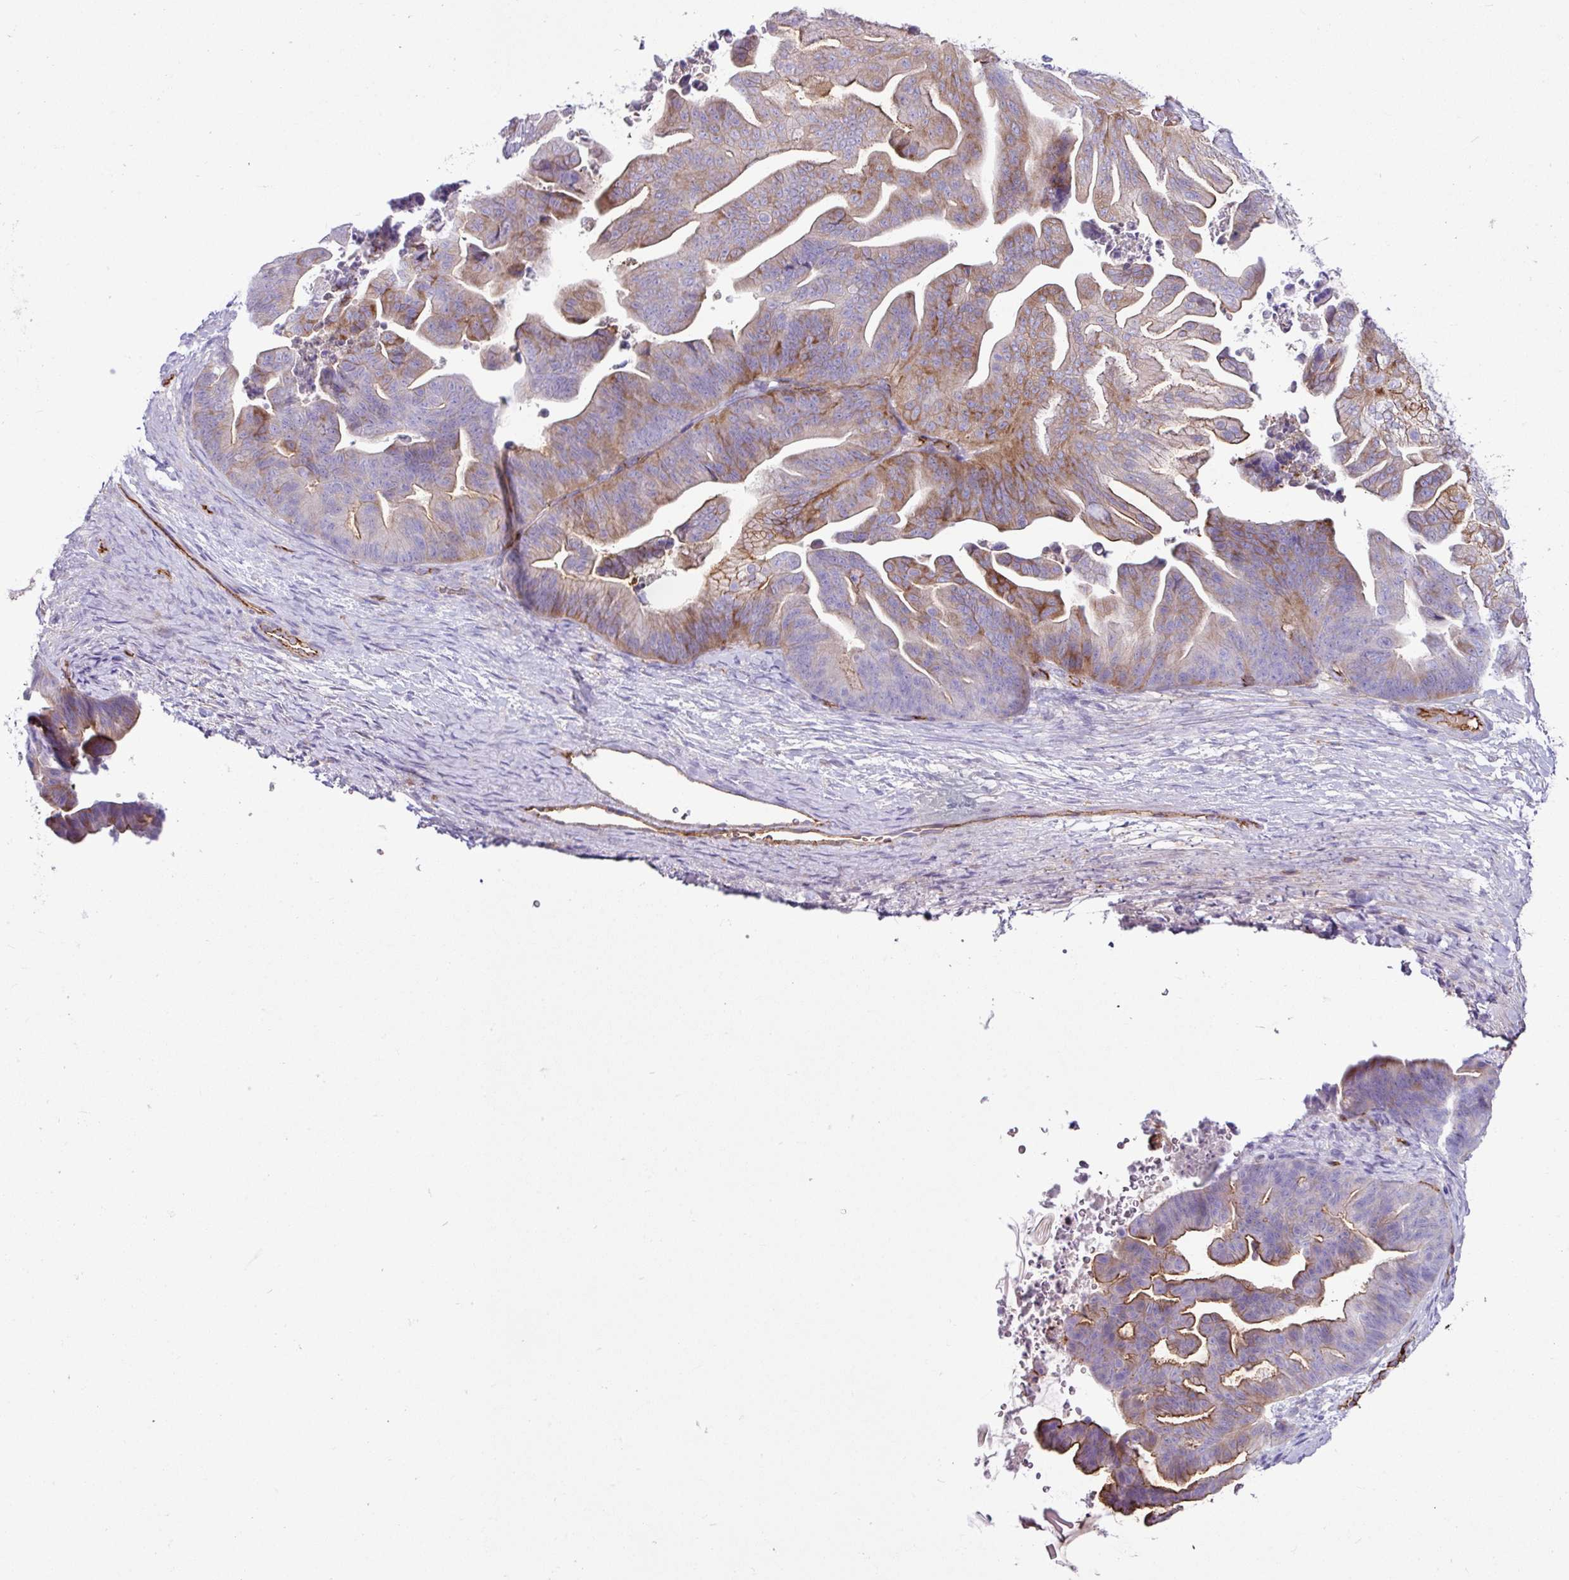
{"staining": {"intensity": "moderate", "quantity": "25%-75%", "location": "cytoplasmic/membranous"}, "tissue": "ovarian cancer", "cell_type": "Tumor cells", "image_type": "cancer", "snomed": [{"axis": "morphology", "description": "Cystadenocarcinoma, mucinous, NOS"}, {"axis": "topography", "description": "Ovary"}], "caption": "Human mucinous cystadenocarcinoma (ovarian) stained with a protein marker reveals moderate staining in tumor cells.", "gene": "EME2", "patient": {"sex": "female", "age": 67}}